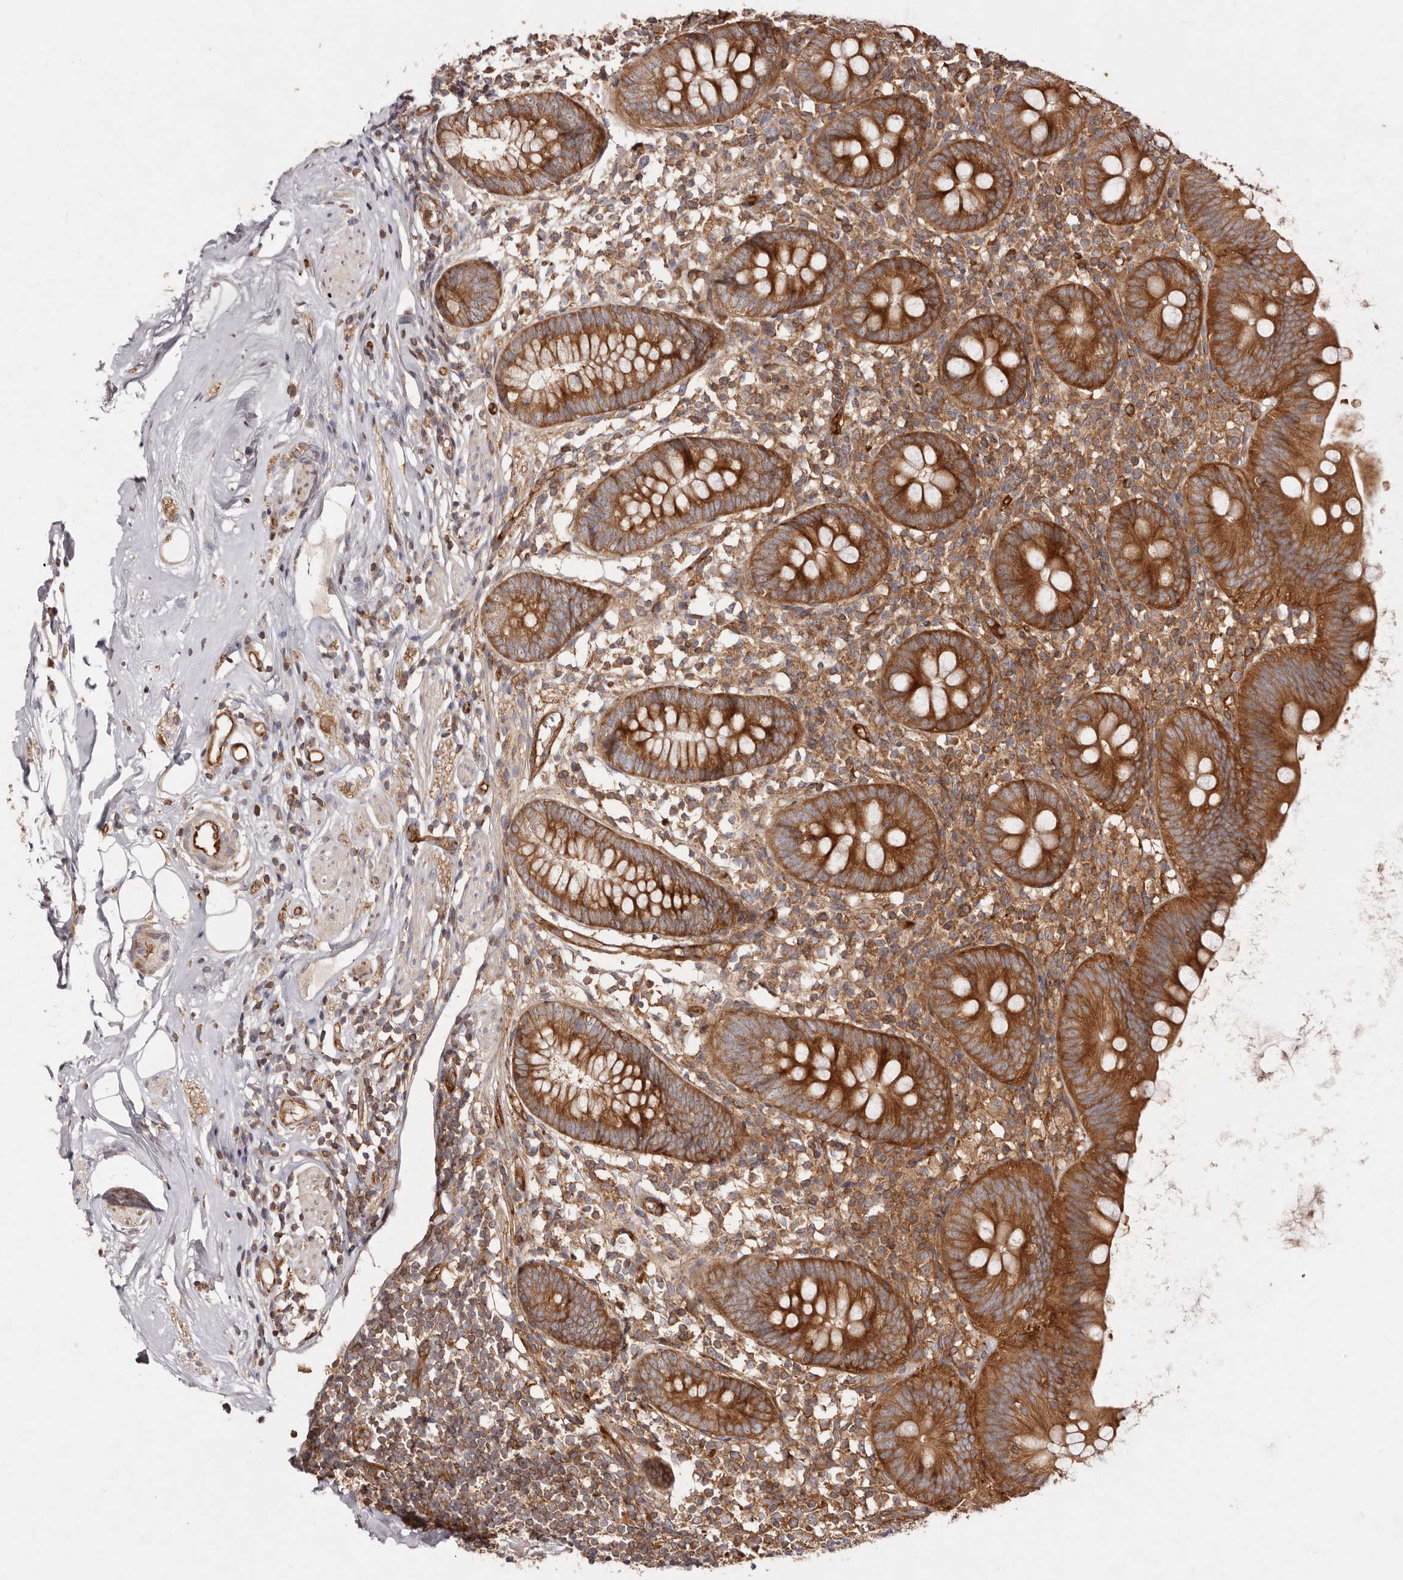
{"staining": {"intensity": "strong", "quantity": ">75%", "location": "cytoplasmic/membranous"}, "tissue": "appendix", "cell_type": "Glandular cells", "image_type": "normal", "snomed": [{"axis": "morphology", "description": "Normal tissue, NOS"}, {"axis": "topography", "description": "Appendix"}], "caption": "IHC (DAB) staining of normal appendix displays strong cytoplasmic/membranous protein staining in approximately >75% of glandular cells.", "gene": "RPS6", "patient": {"sex": "female", "age": 62}}